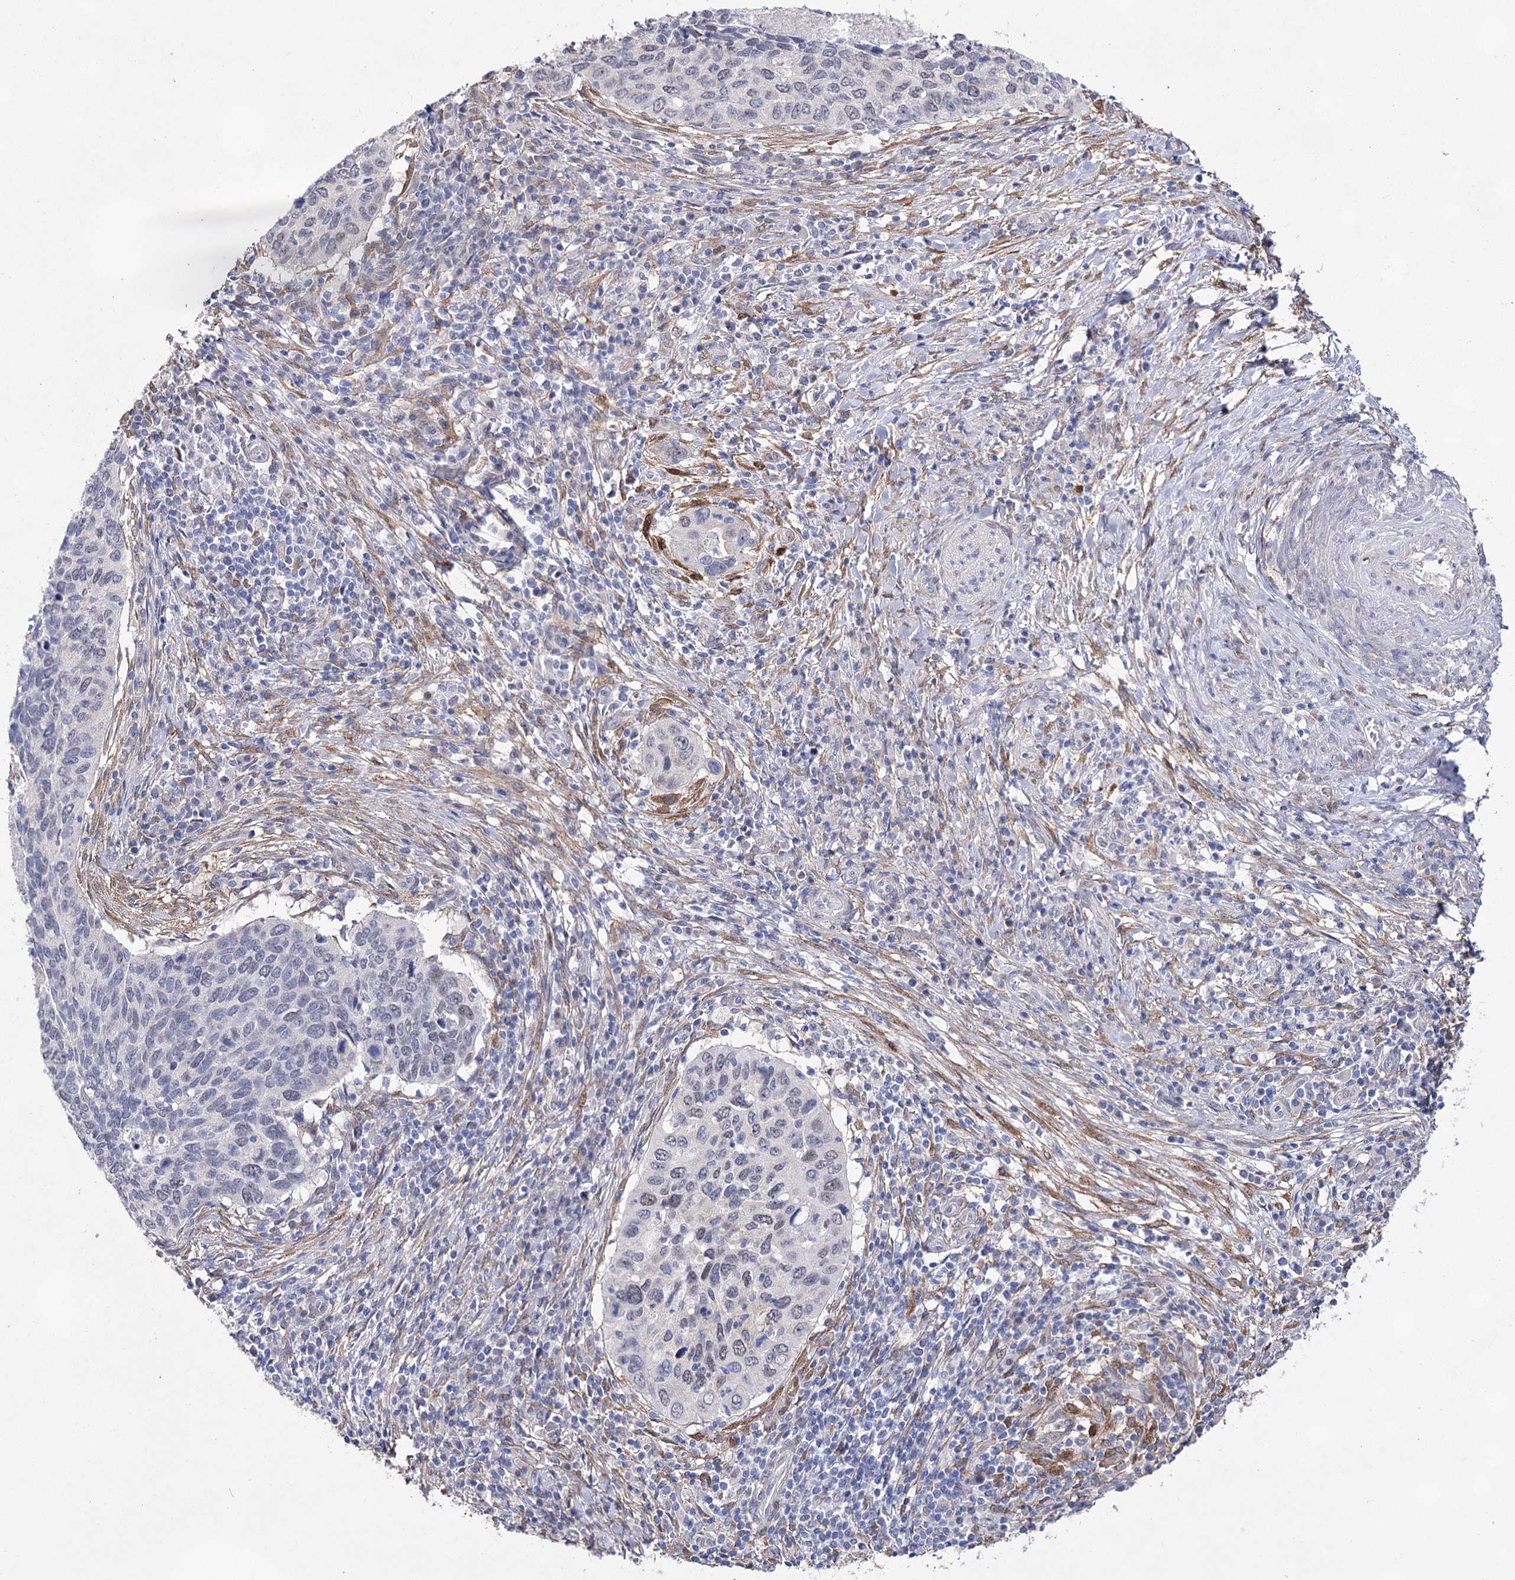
{"staining": {"intensity": "weak", "quantity": "<25%", "location": "nuclear"}, "tissue": "cervical cancer", "cell_type": "Tumor cells", "image_type": "cancer", "snomed": [{"axis": "morphology", "description": "Squamous cell carcinoma, NOS"}, {"axis": "topography", "description": "Cervix"}], "caption": "Immunohistochemistry (IHC) photomicrograph of neoplastic tissue: human cervical cancer stained with DAB (3,3'-diaminobenzidine) reveals no significant protein expression in tumor cells.", "gene": "UGDH", "patient": {"sex": "female", "age": 38}}